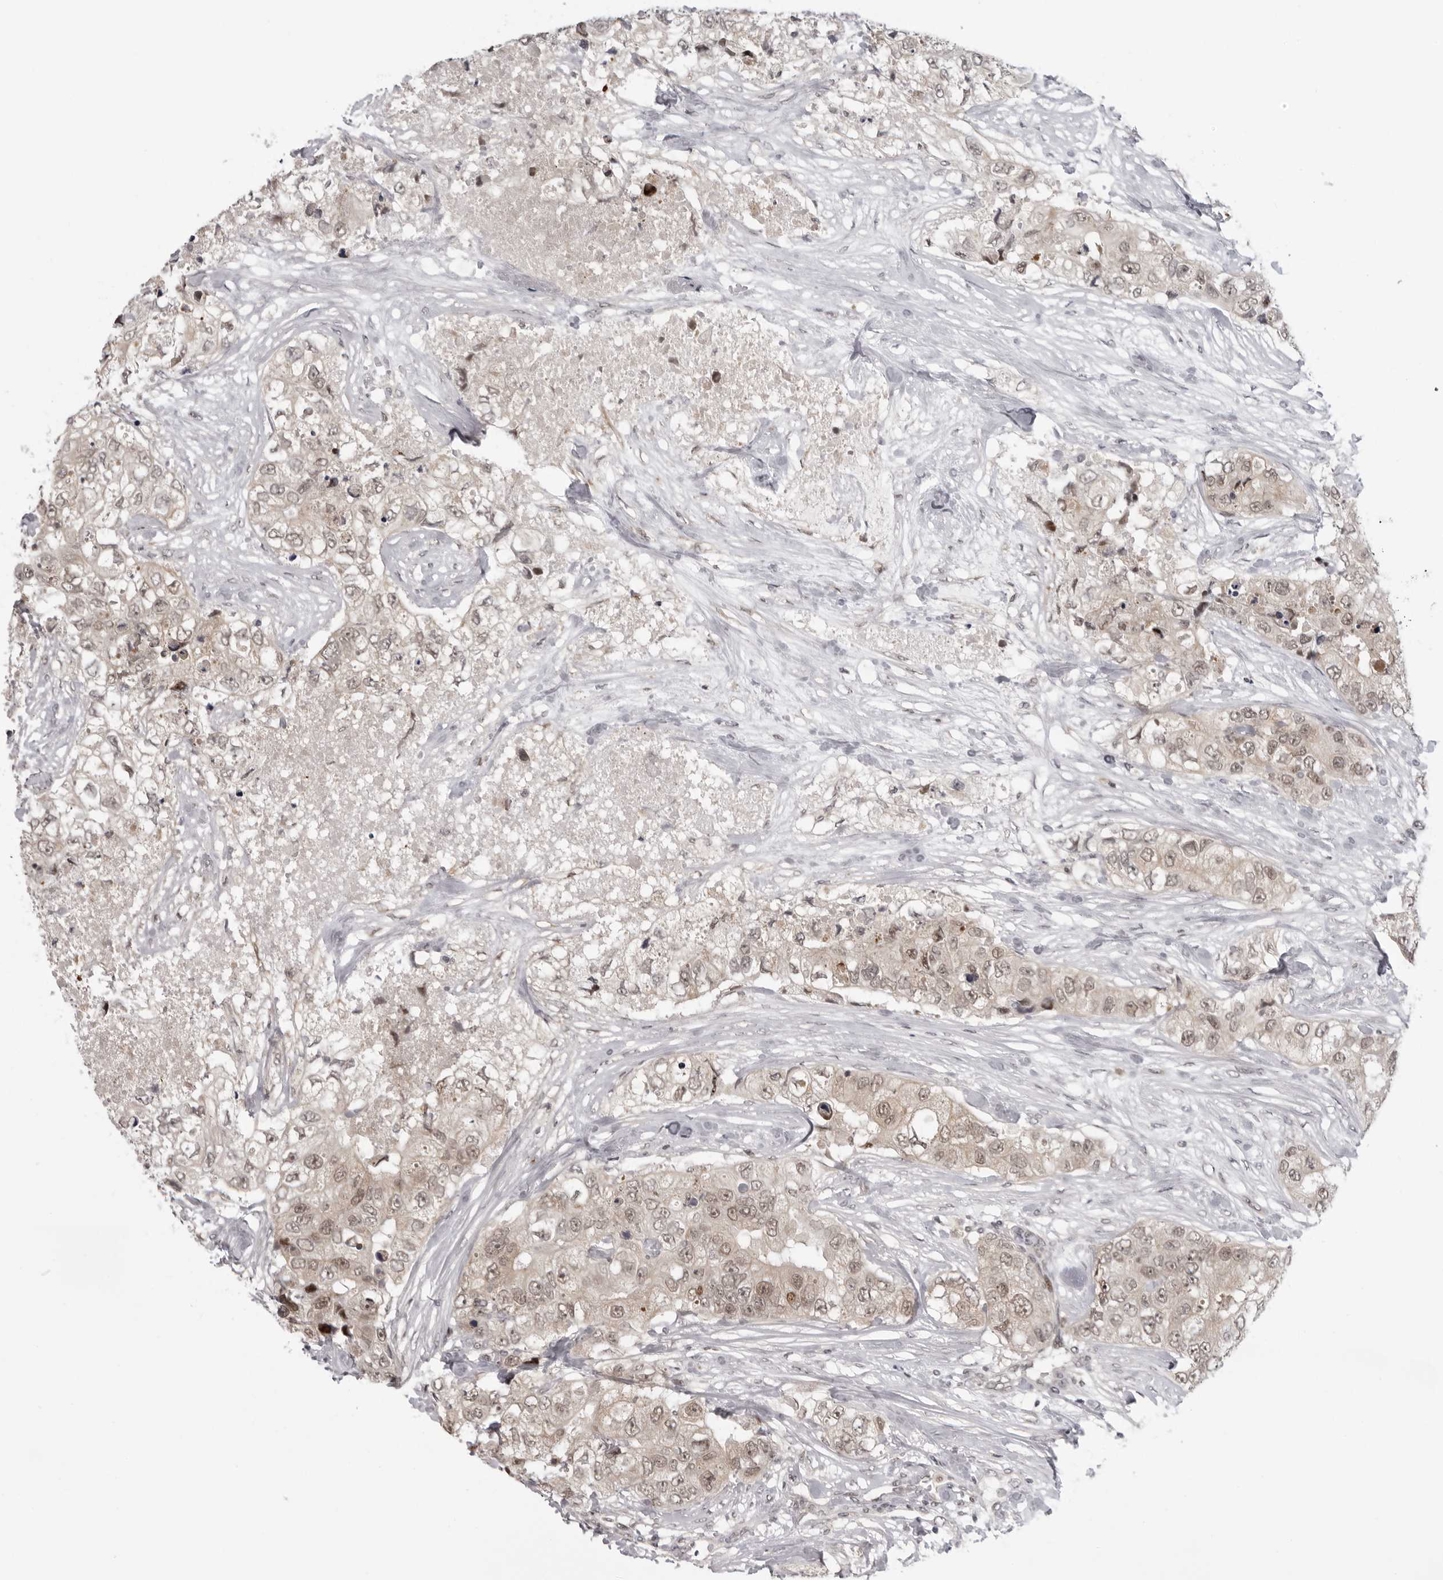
{"staining": {"intensity": "weak", "quantity": ">75%", "location": "cytoplasmic/membranous,nuclear"}, "tissue": "breast cancer", "cell_type": "Tumor cells", "image_type": "cancer", "snomed": [{"axis": "morphology", "description": "Duct carcinoma"}, {"axis": "topography", "description": "Breast"}], "caption": "Breast cancer (infiltrating ductal carcinoma) tissue reveals weak cytoplasmic/membranous and nuclear positivity in about >75% of tumor cells", "gene": "ALPK2", "patient": {"sex": "female", "age": 62}}